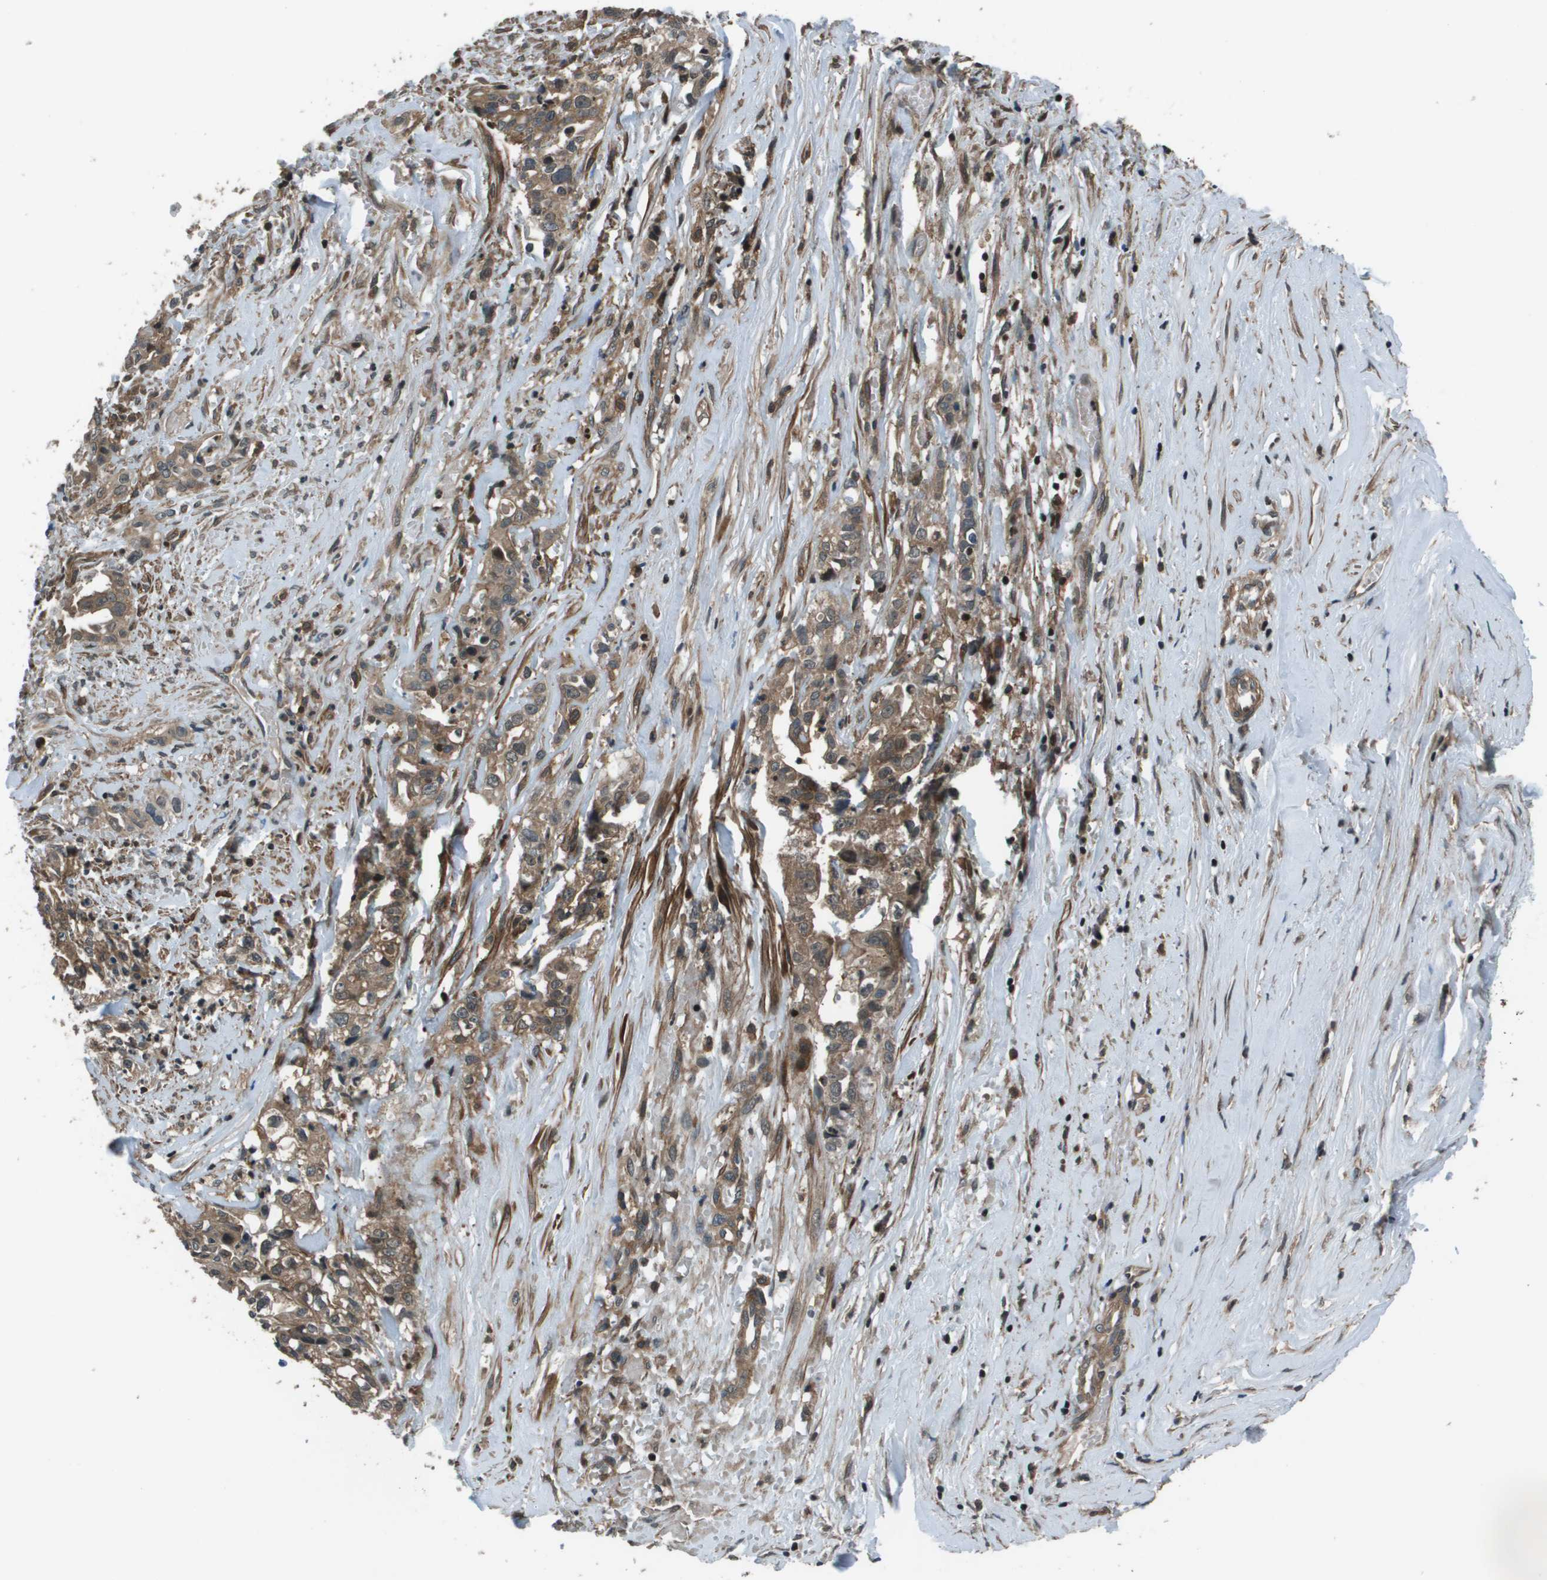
{"staining": {"intensity": "moderate", "quantity": ">75%", "location": "cytoplasmic/membranous"}, "tissue": "liver cancer", "cell_type": "Tumor cells", "image_type": "cancer", "snomed": [{"axis": "morphology", "description": "Cholangiocarcinoma"}, {"axis": "topography", "description": "Liver"}], "caption": "An image of liver cholangiocarcinoma stained for a protein reveals moderate cytoplasmic/membranous brown staining in tumor cells.", "gene": "ARHGEF11", "patient": {"sex": "female", "age": 70}}